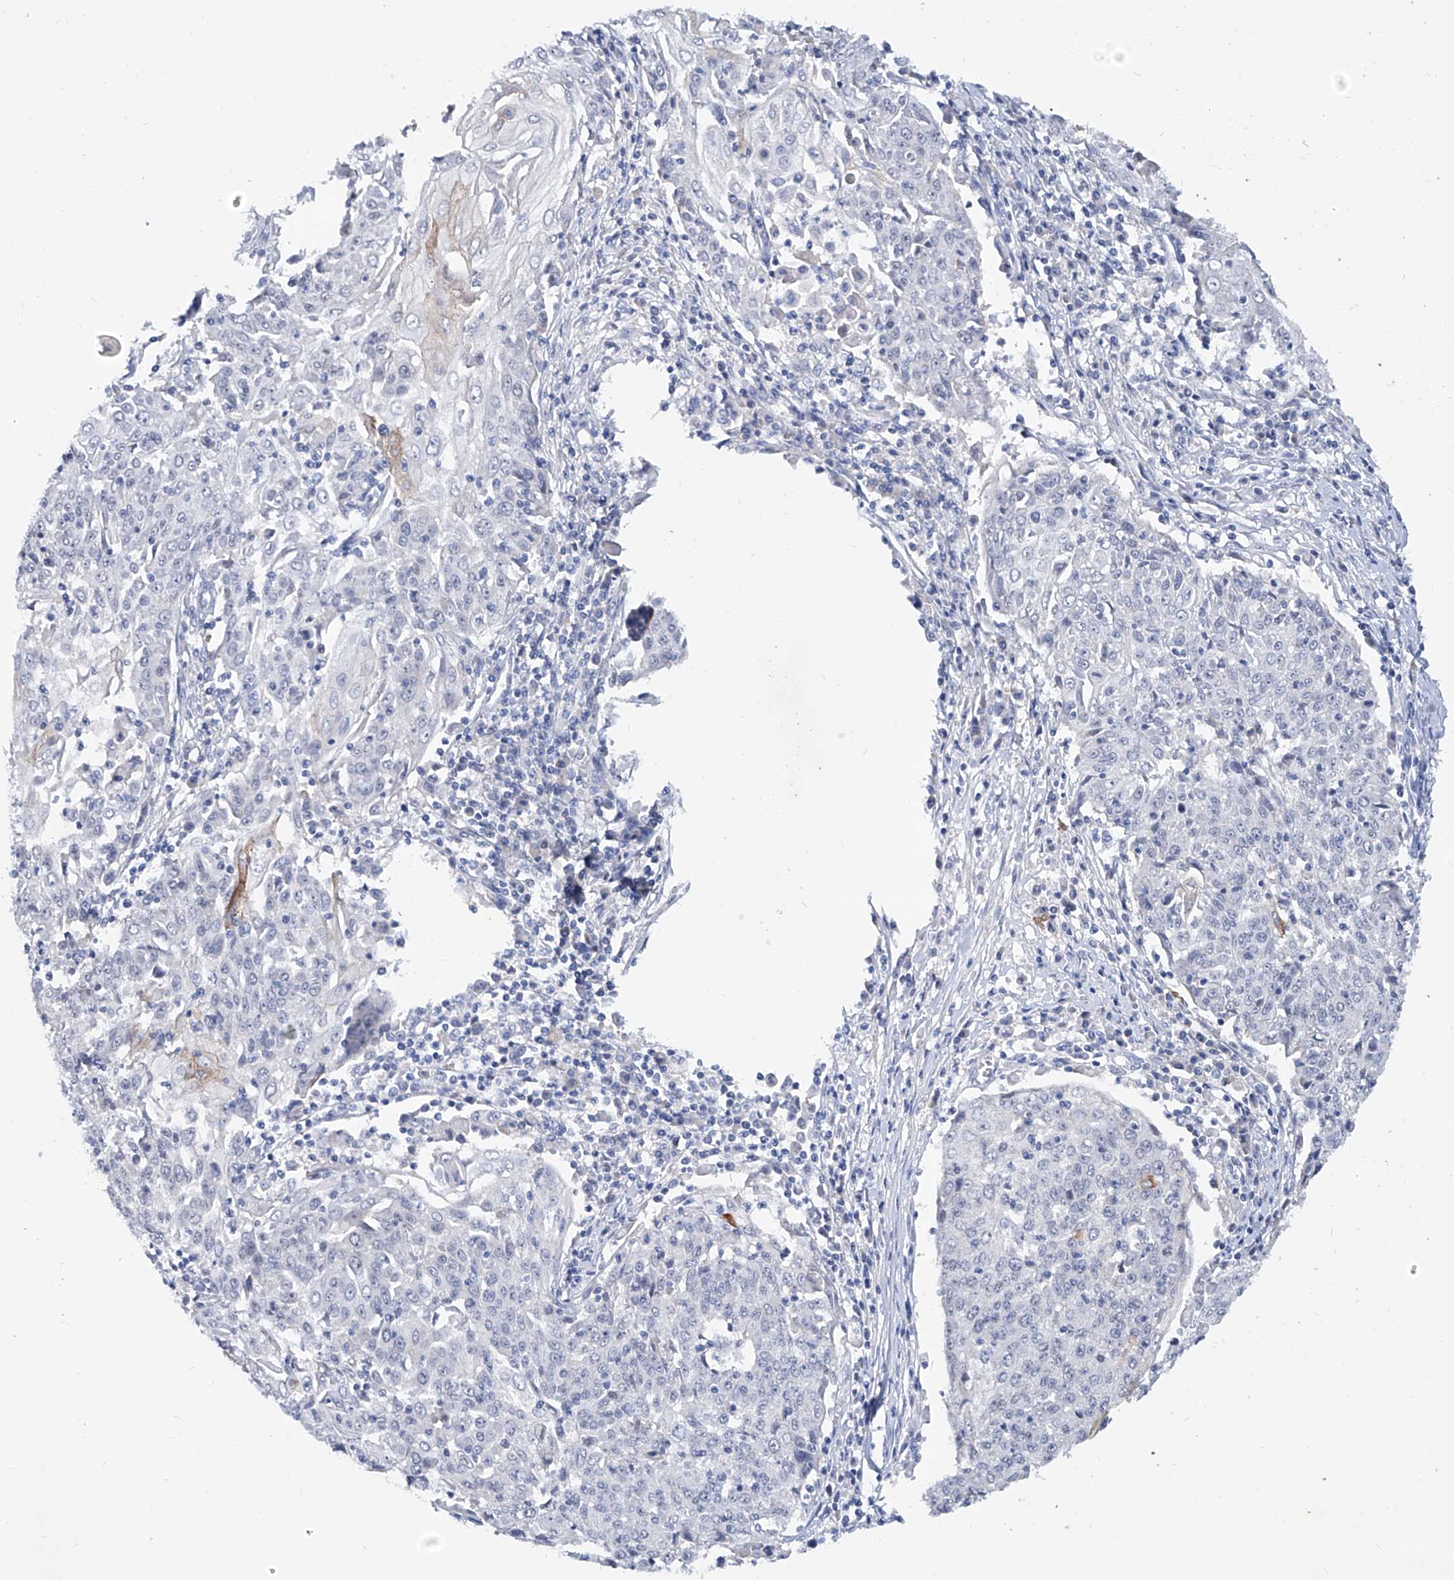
{"staining": {"intensity": "negative", "quantity": "none", "location": "none"}, "tissue": "cervical cancer", "cell_type": "Tumor cells", "image_type": "cancer", "snomed": [{"axis": "morphology", "description": "Squamous cell carcinoma, NOS"}, {"axis": "topography", "description": "Cervix"}], "caption": "Immunohistochemical staining of human squamous cell carcinoma (cervical) exhibits no significant staining in tumor cells. (Brightfield microscopy of DAB (3,3'-diaminobenzidine) IHC at high magnification).", "gene": "KLHL17", "patient": {"sex": "female", "age": 48}}